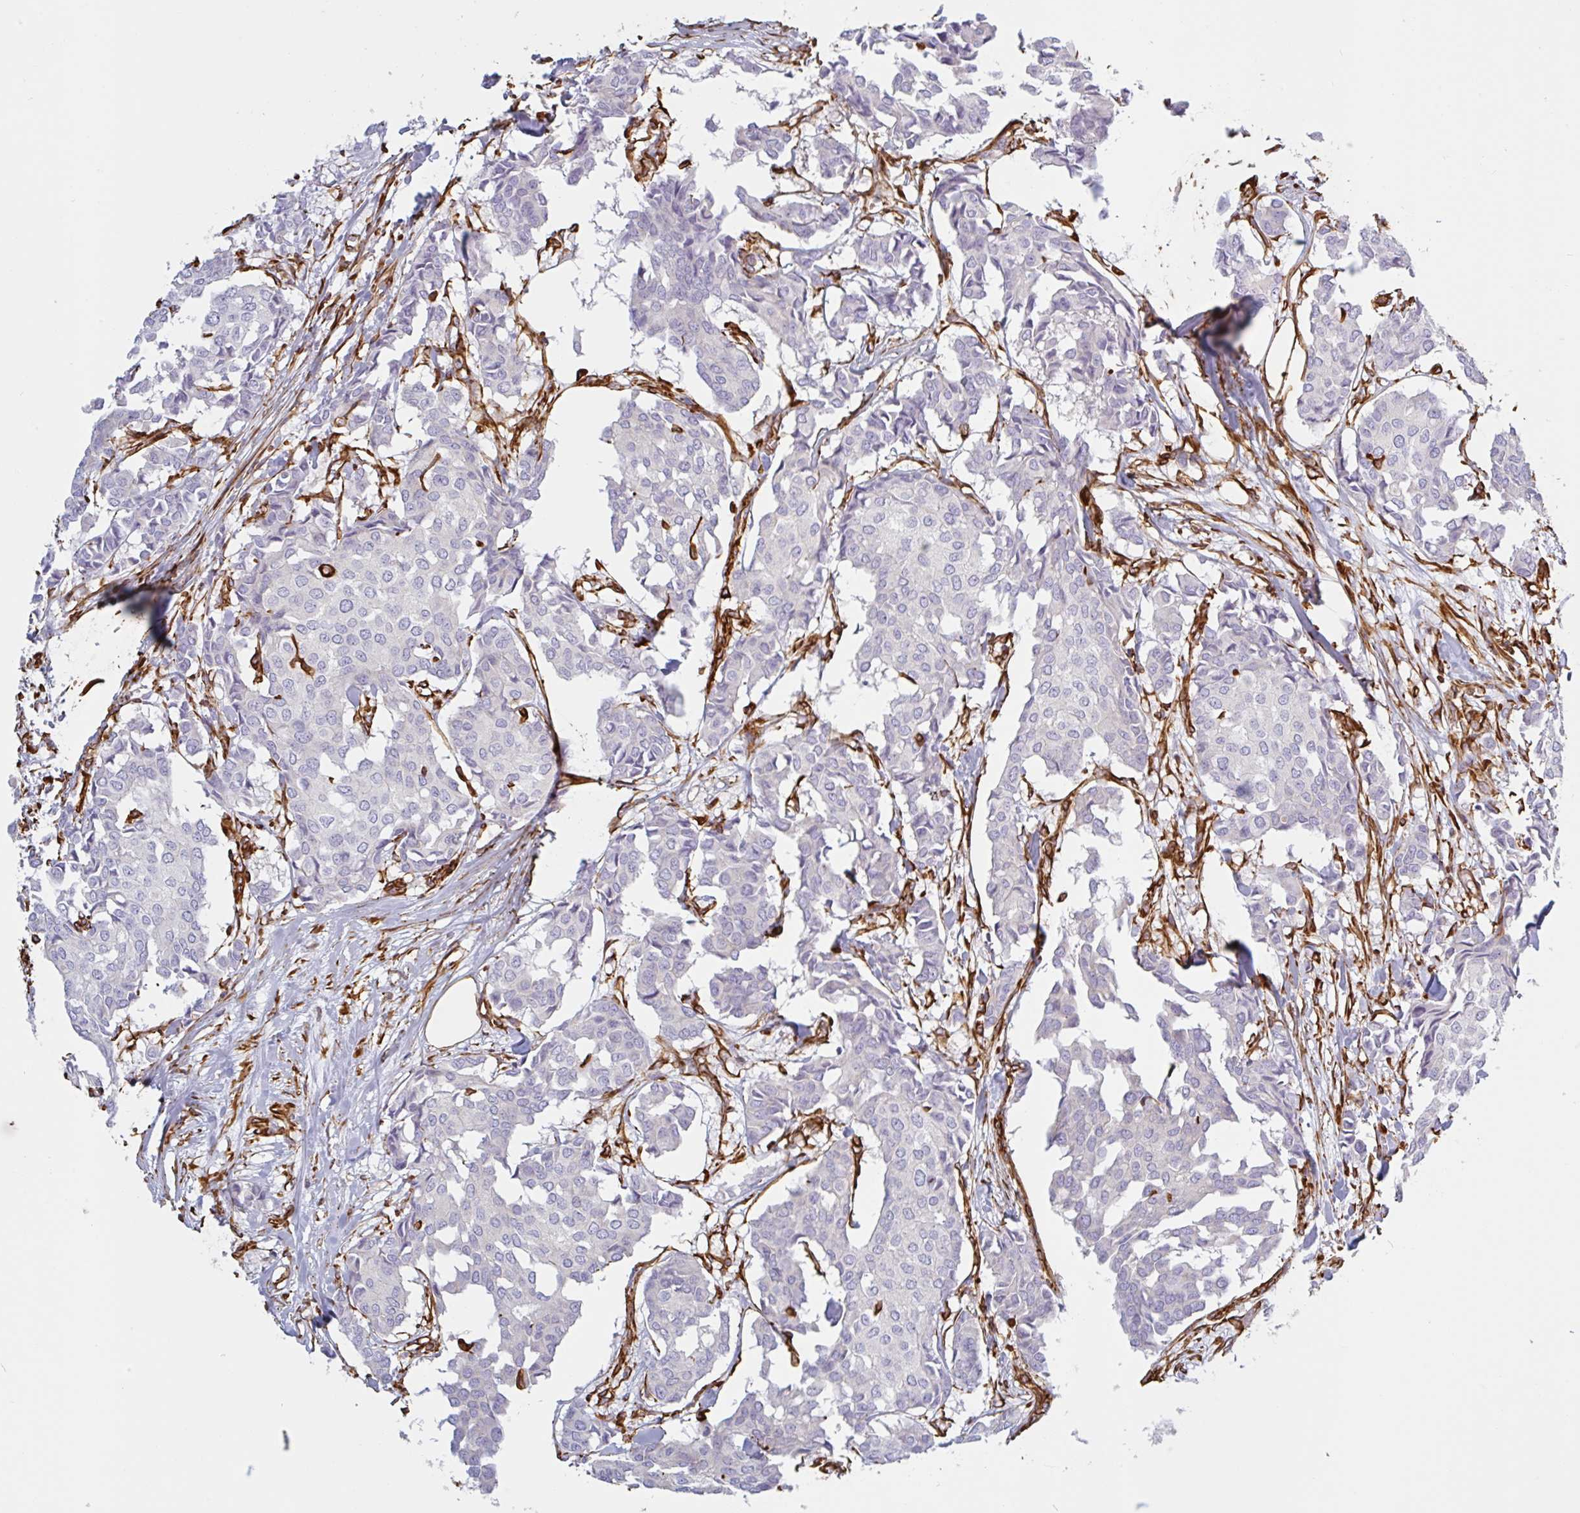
{"staining": {"intensity": "negative", "quantity": "none", "location": "none"}, "tissue": "breast cancer", "cell_type": "Tumor cells", "image_type": "cancer", "snomed": [{"axis": "morphology", "description": "Duct carcinoma"}, {"axis": "topography", "description": "Breast"}], "caption": "Micrograph shows no significant protein positivity in tumor cells of invasive ductal carcinoma (breast).", "gene": "PPFIA1", "patient": {"sex": "female", "age": 75}}